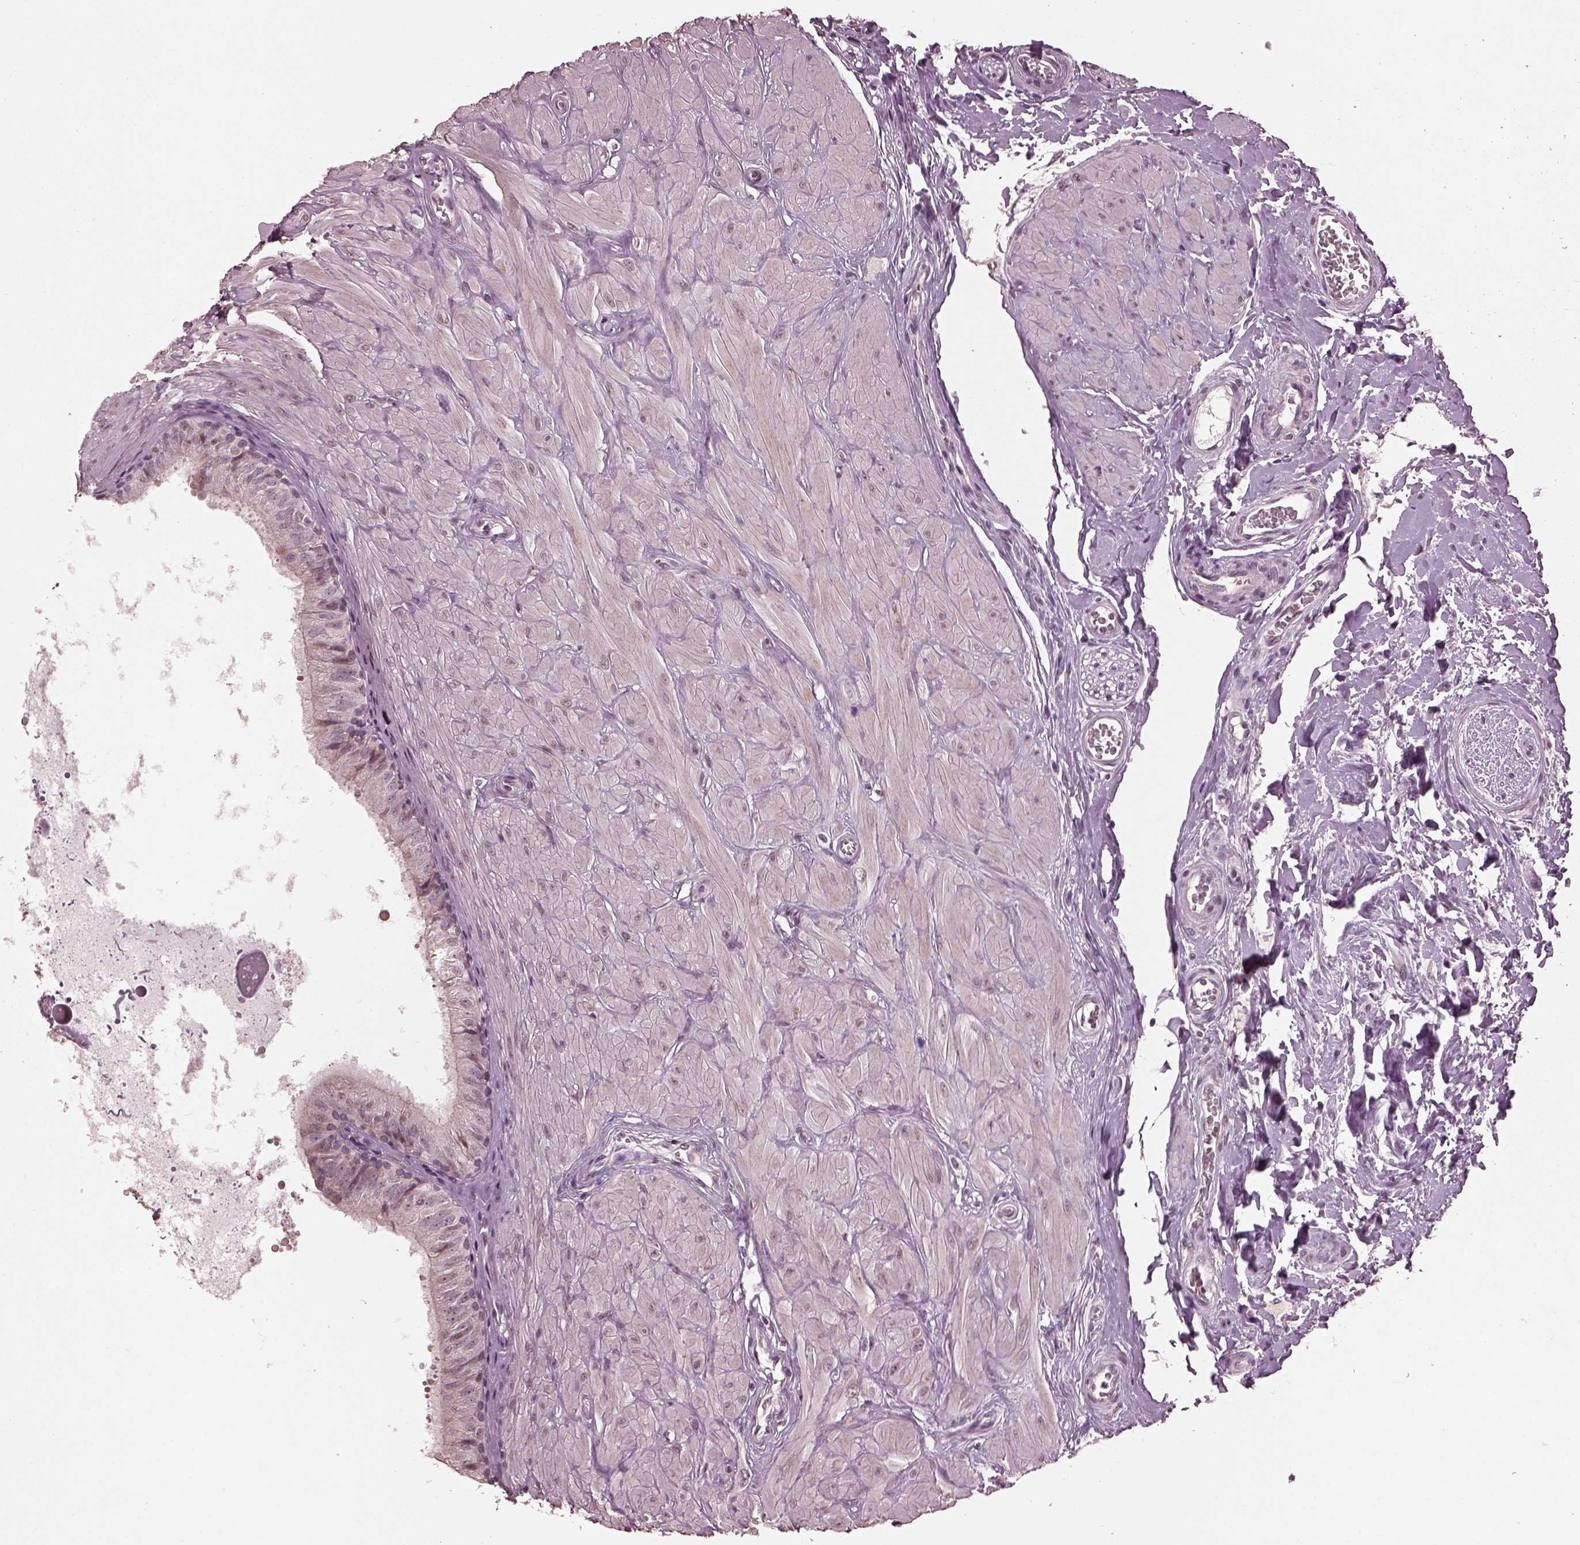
{"staining": {"intensity": "negative", "quantity": "none", "location": "none"}, "tissue": "epididymis", "cell_type": "Glandular cells", "image_type": "normal", "snomed": [{"axis": "morphology", "description": "Normal tissue, NOS"}, {"axis": "topography", "description": "Epididymis"}], "caption": "This is an IHC histopathology image of unremarkable human epididymis. There is no expression in glandular cells.", "gene": "IL18RAP", "patient": {"sex": "male", "age": 37}}